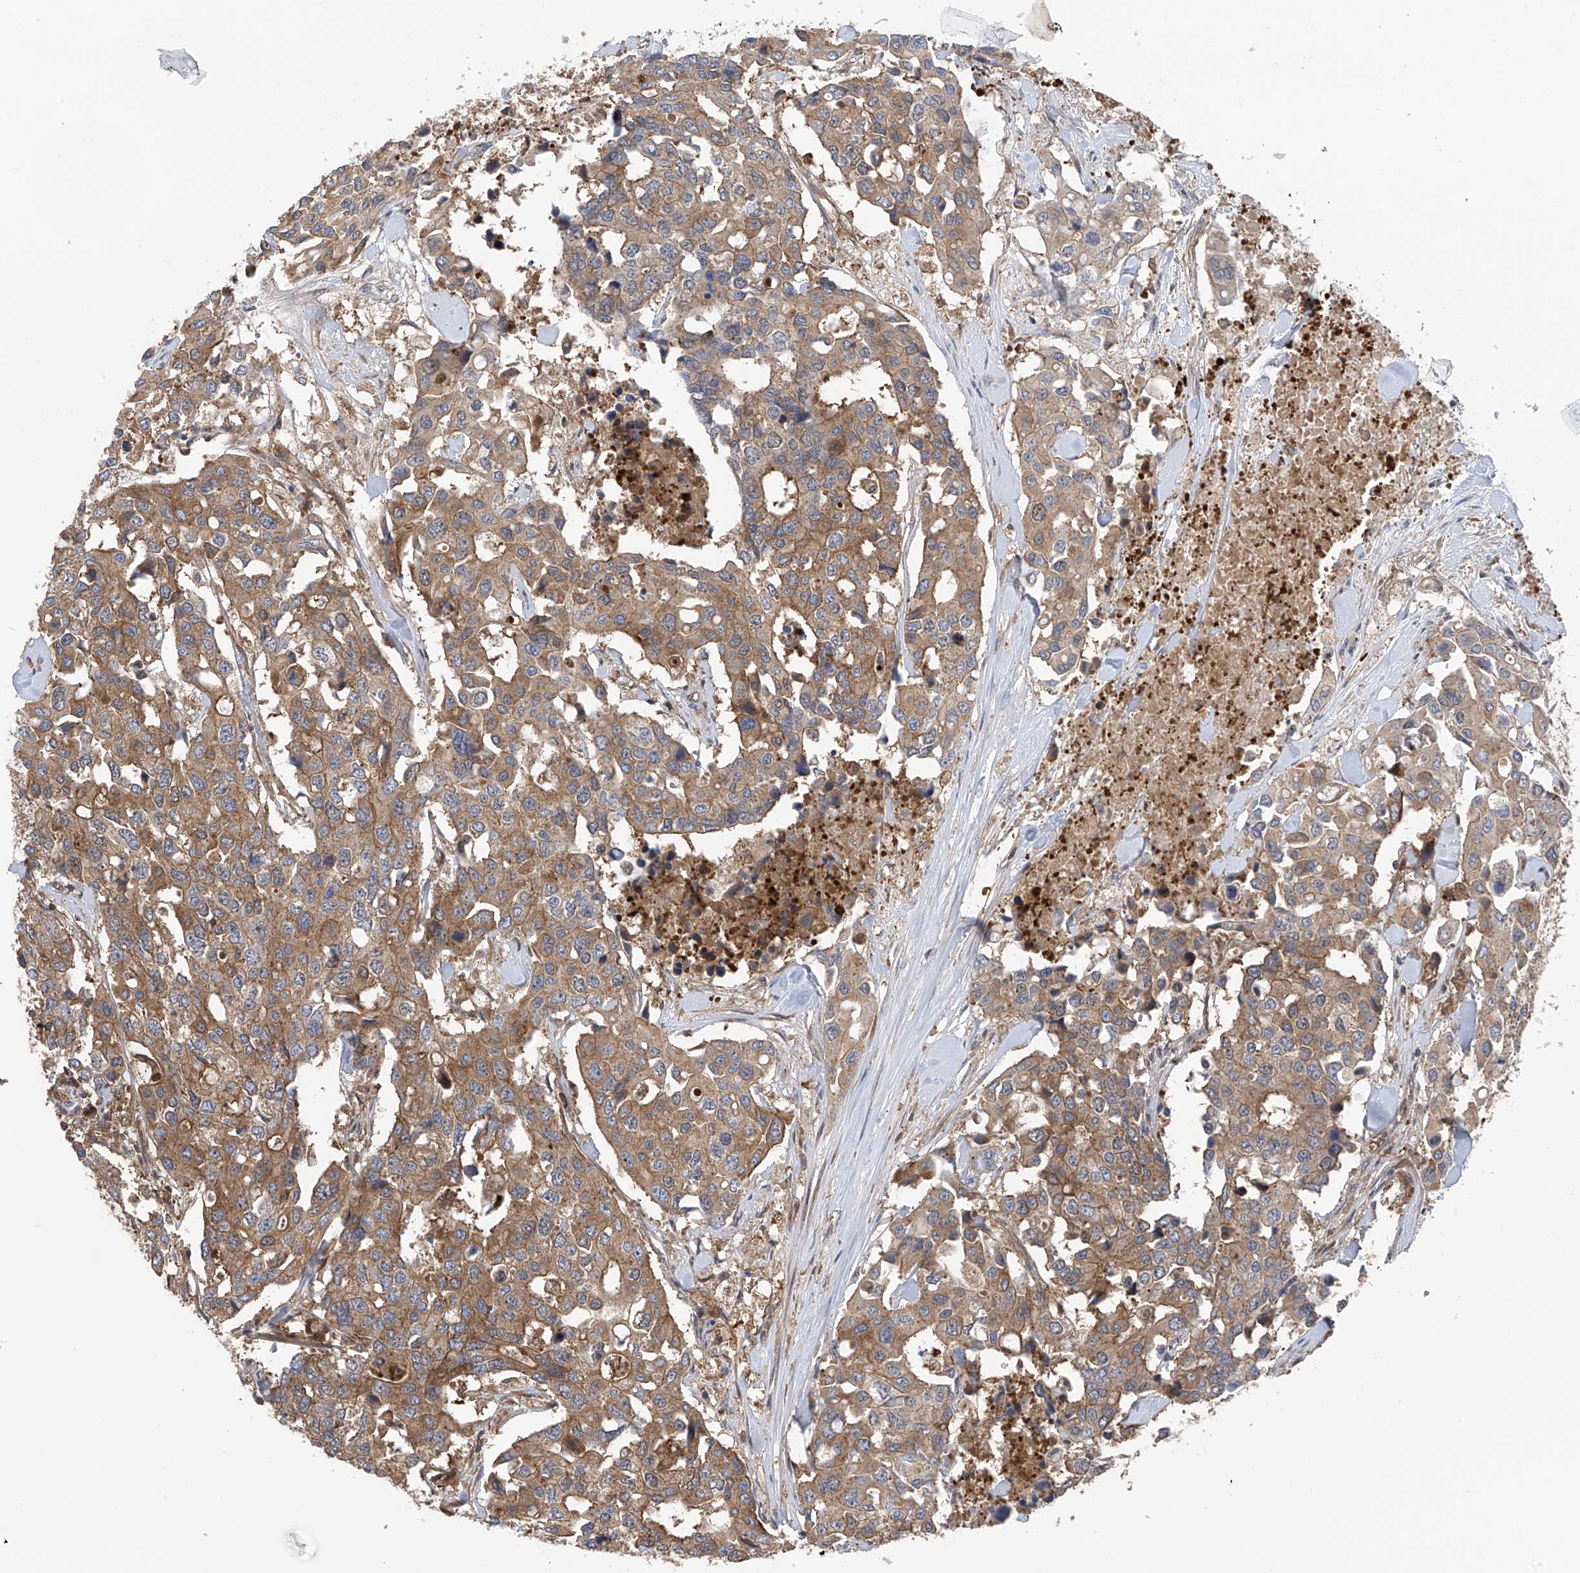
{"staining": {"intensity": "moderate", "quantity": ">75%", "location": "cytoplasmic/membranous"}, "tissue": "colorectal cancer", "cell_type": "Tumor cells", "image_type": "cancer", "snomed": [{"axis": "morphology", "description": "Adenocarcinoma, NOS"}, {"axis": "topography", "description": "Colon"}], "caption": "Brown immunohistochemical staining in adenocarcinoma (colorectal) reveals moderate cytoplasmic/membranous positivity in about >75% of tumor cells.", "gene": "CHPF", "patient": {"sex": "male", "age": 77}}